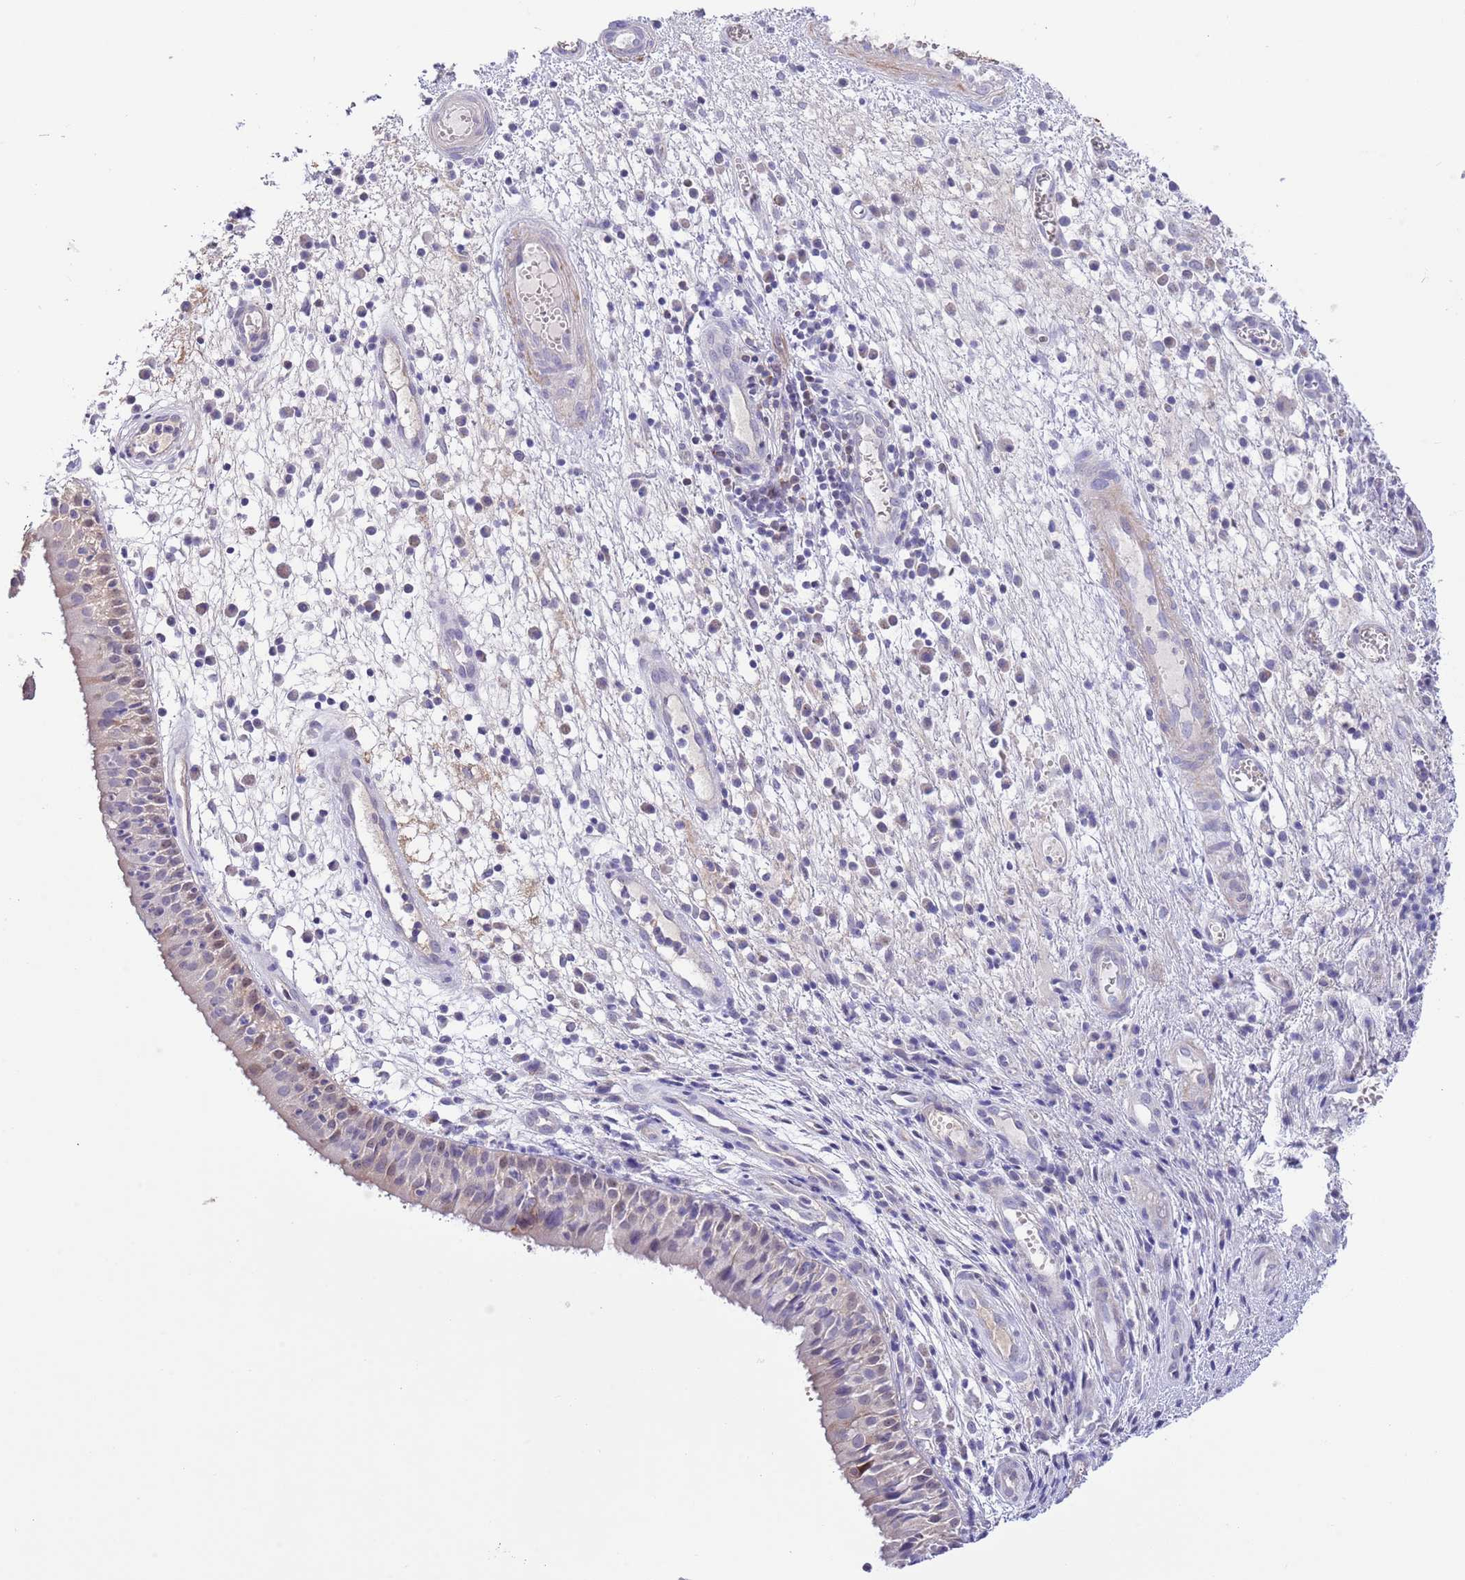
{"staining": {"intensity": "weak", "quantity": "<25%", "location": "cytoplasmic/membranous,nuclear"}, "tissue": "nasopharynx", "cell_type": "Respiratory epithelial cells", "image_type": "normal", "snomed": [{"axis": "morphology", "description": "Normal tissue, NOS"}, {"axis": "topography", "description": "Nasopharynx"}], "caption": "Immunohistochemistry (IHC) of unremarkable nasopharynx demonstrates no staining in respiratory epithelial cells.", "gene": "PRR32", "patient": {"sex": "female", "age": 63}}